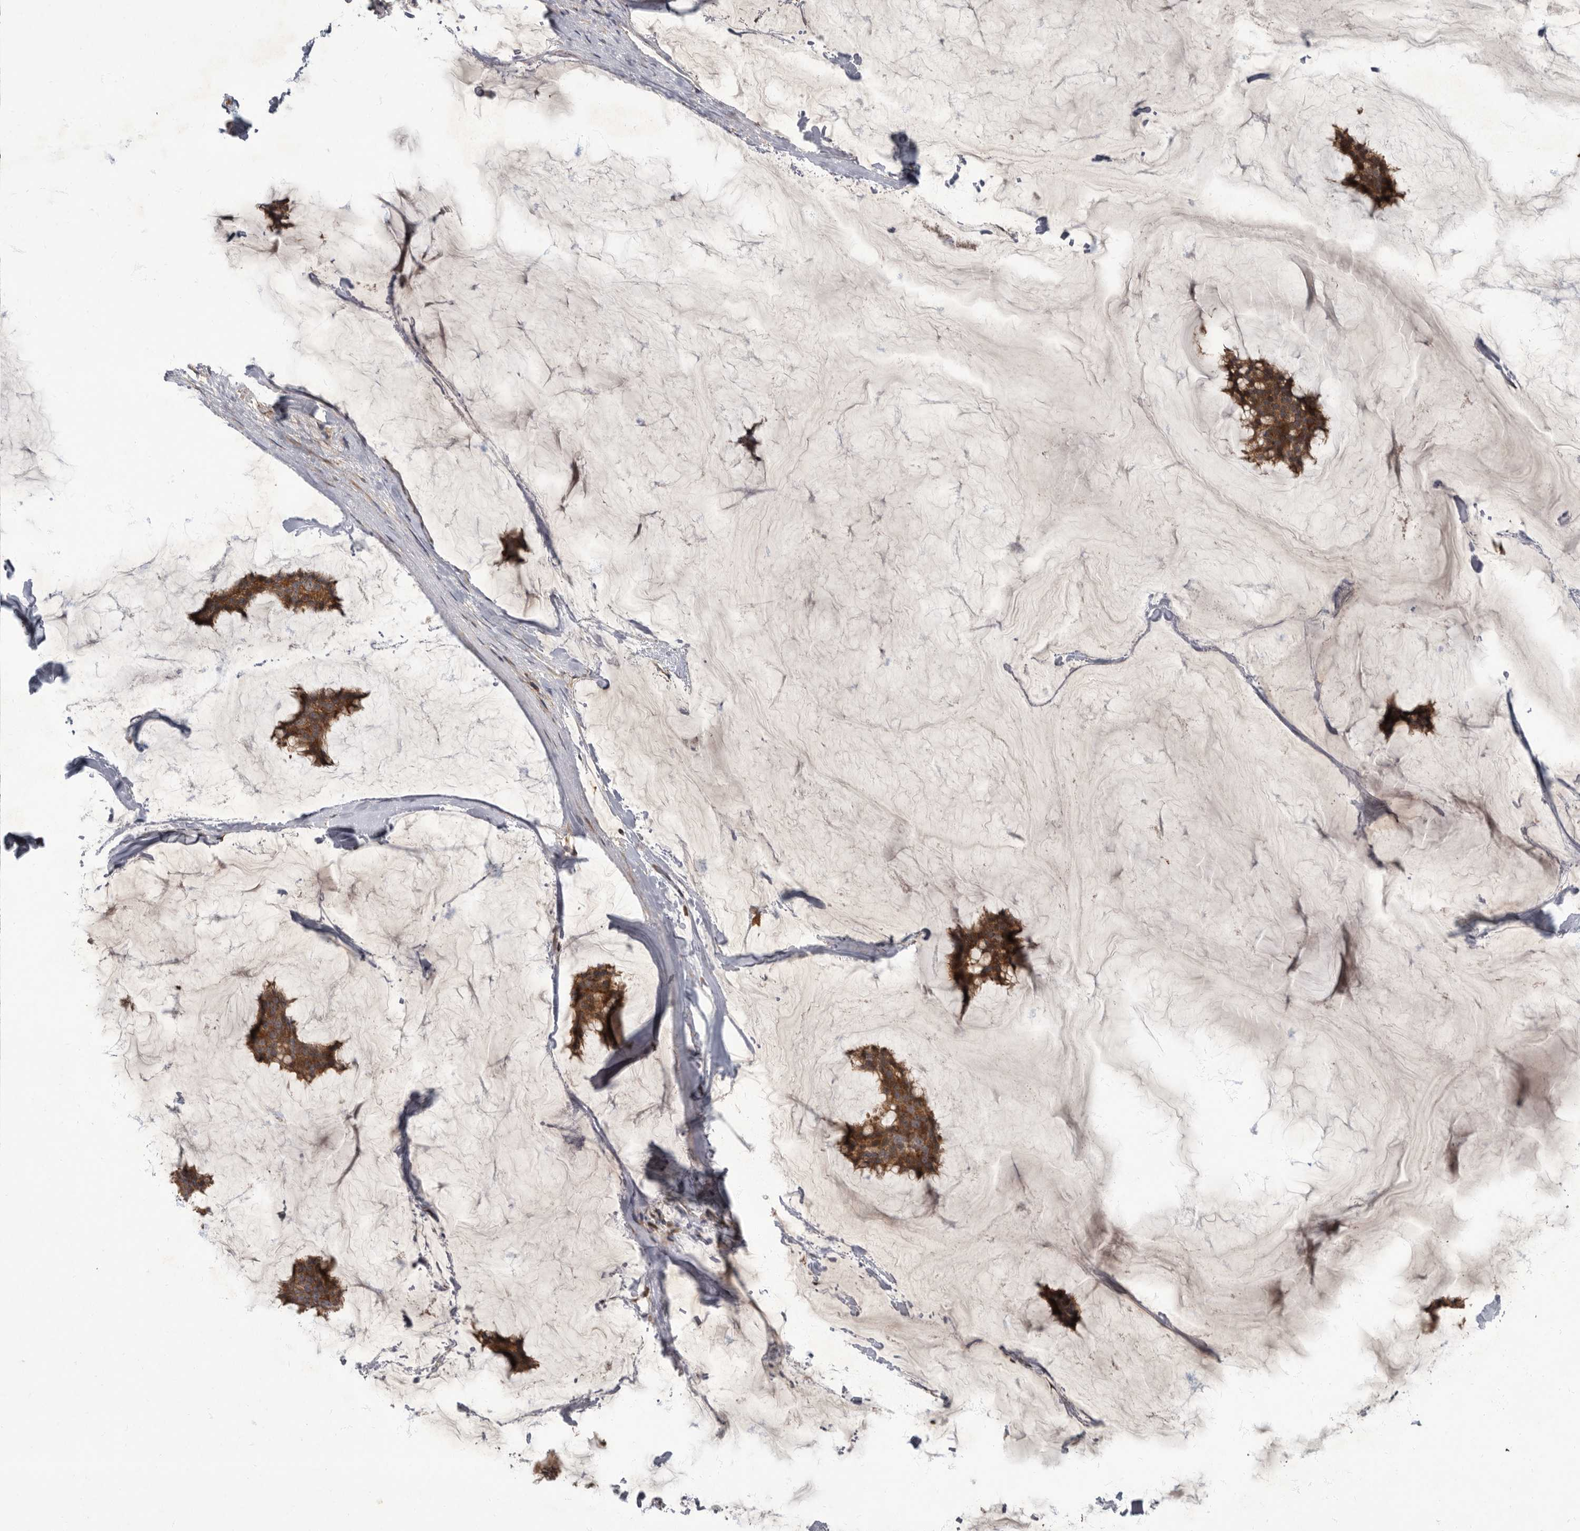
{"staining": {"intensity": "strong", "quantity": ">75%", "location": "cytoplasmic/membranous"}, "tissue": "breast cancer", "cell_type": "Tumor cells", "image_type": "cancer", "snomed": [{"axis": "morphology", "description": "Duct carcinoma"}, {"axis": "topography", "description": "Breast"}], "caption": "Breast infiltrating ductal carcinoma stained for a protein (brown) shows strong cytoplasmic/membranous positive expression in about >75% of tumor cells.", "gene": "IQCK", "patient": {"sex": "female", "age": 93}}